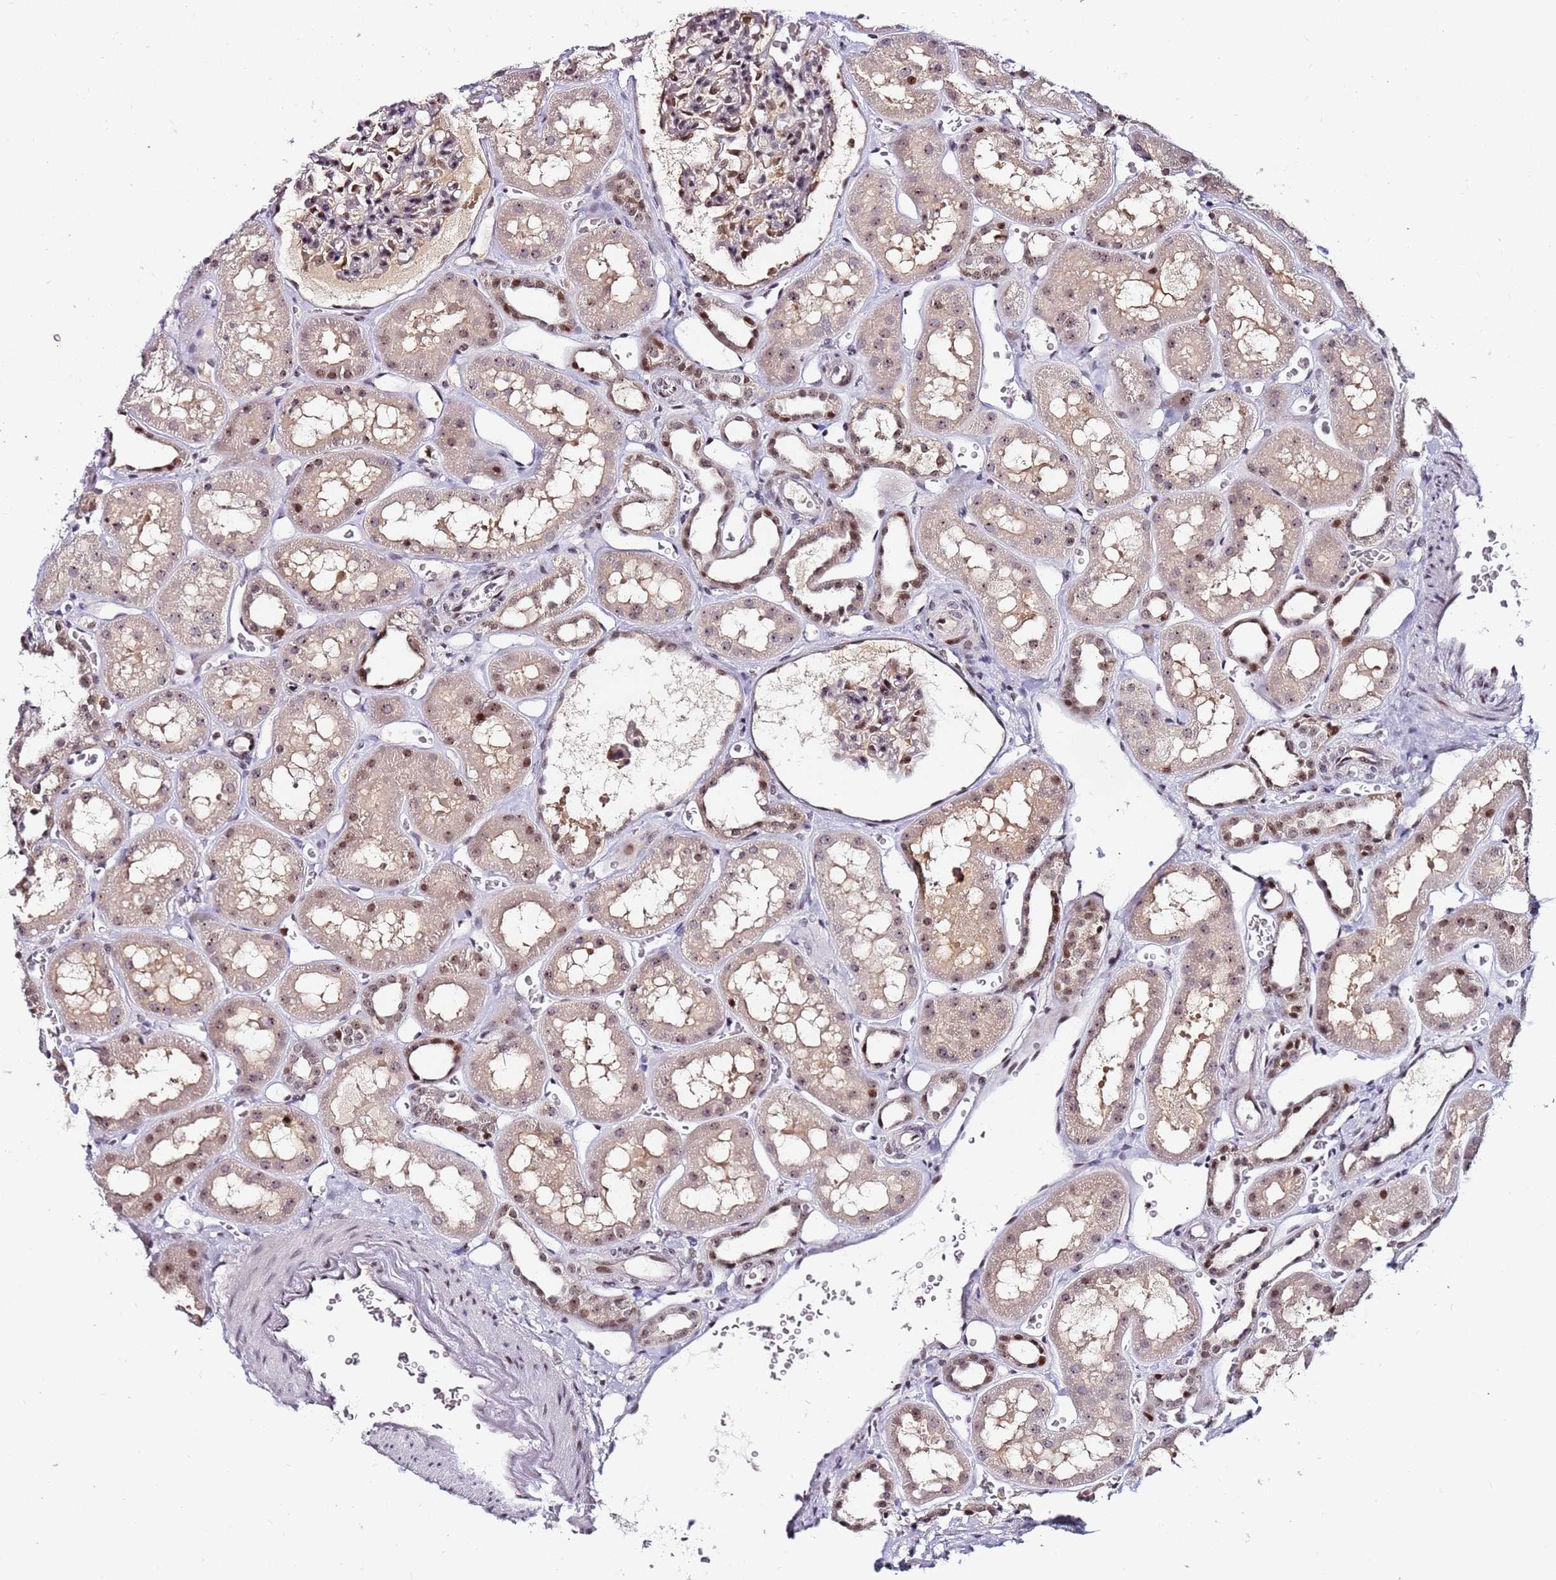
{"staining": {"intensity": "moderate", "quantity": ">75%", "location": "nuclear"}, "tissue": "kidney", "cell_type": "Cells in glomeruli", "image_type": "normal", "snomed": [{"axis": "morphology", "description": "Normal tissue, NOS"}, {"axis": "topography", "description": "Kidney"}], "caption": "Immunohistochemistry (IHC) micrograph of normal kidney: kidney stained using immunohistochemistry (IHC) reveals medium levels of moderate protein expression localized specifically in the nuclear of cells in glomeruli, appearing as a nuclear brown color.", "gene": "FCF1", "patient": {"sex": "female", "age": 41}}